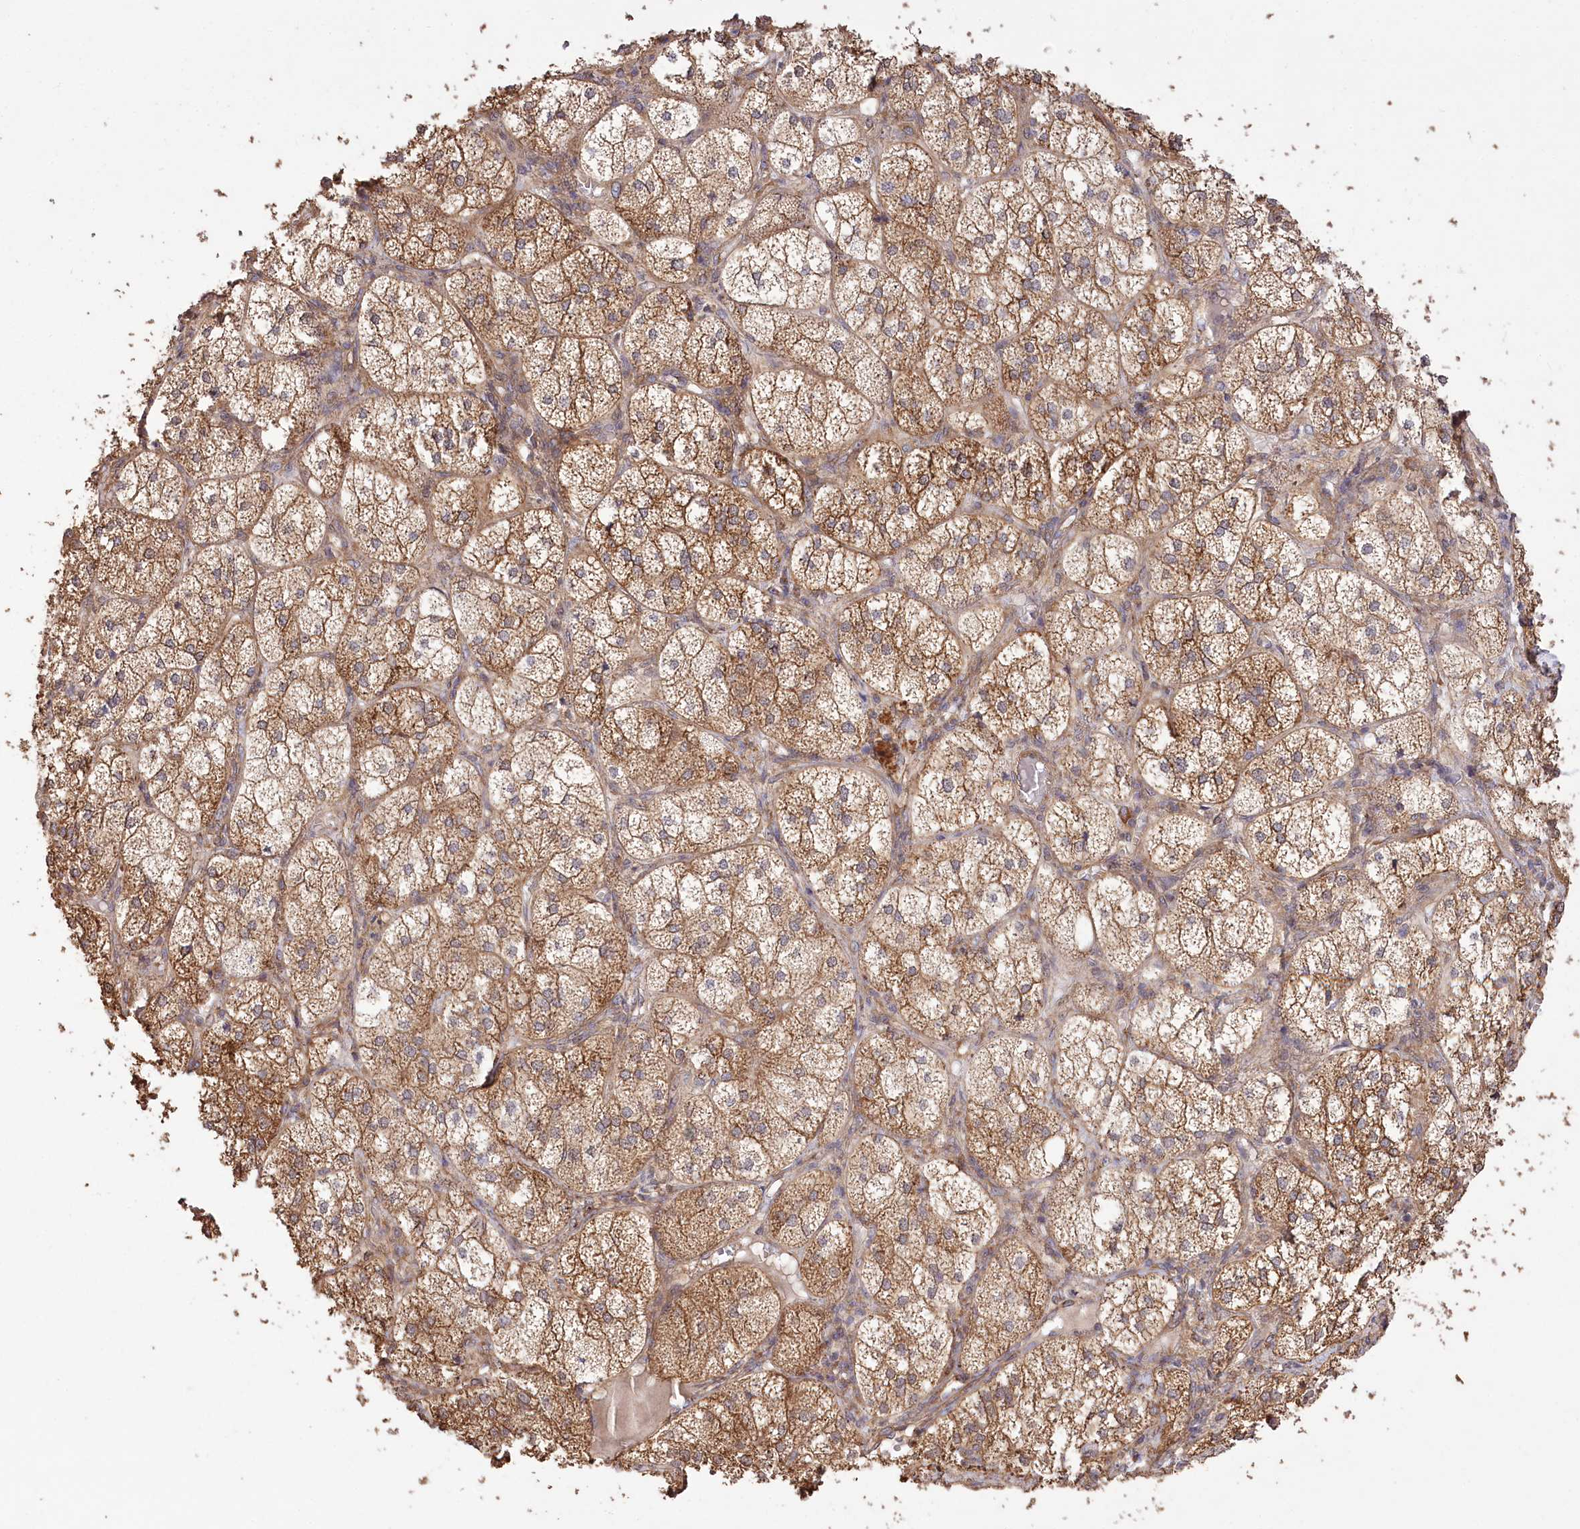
{"staining": {"intensity": "moderate", "quantity": ">75%", "location": "cytoplasmic/membranous"}, "tissue": "adrenal gland", "cell_type": "Glandular cells", "image_type": "normal", "snomed": [{"axis": "morphology", "description": "Normal tissue, NOS"}, {"axis": "topography", "description": "Adrenal gland"}], "caption": "Adrenal gland stained for a protein (brown) reveals moderate cytoplasmic/membranous positive positivity in approximately >75% of glandular cells.", "gene": "PRSS53", "patient": {"sex": "female", "age": 61}}